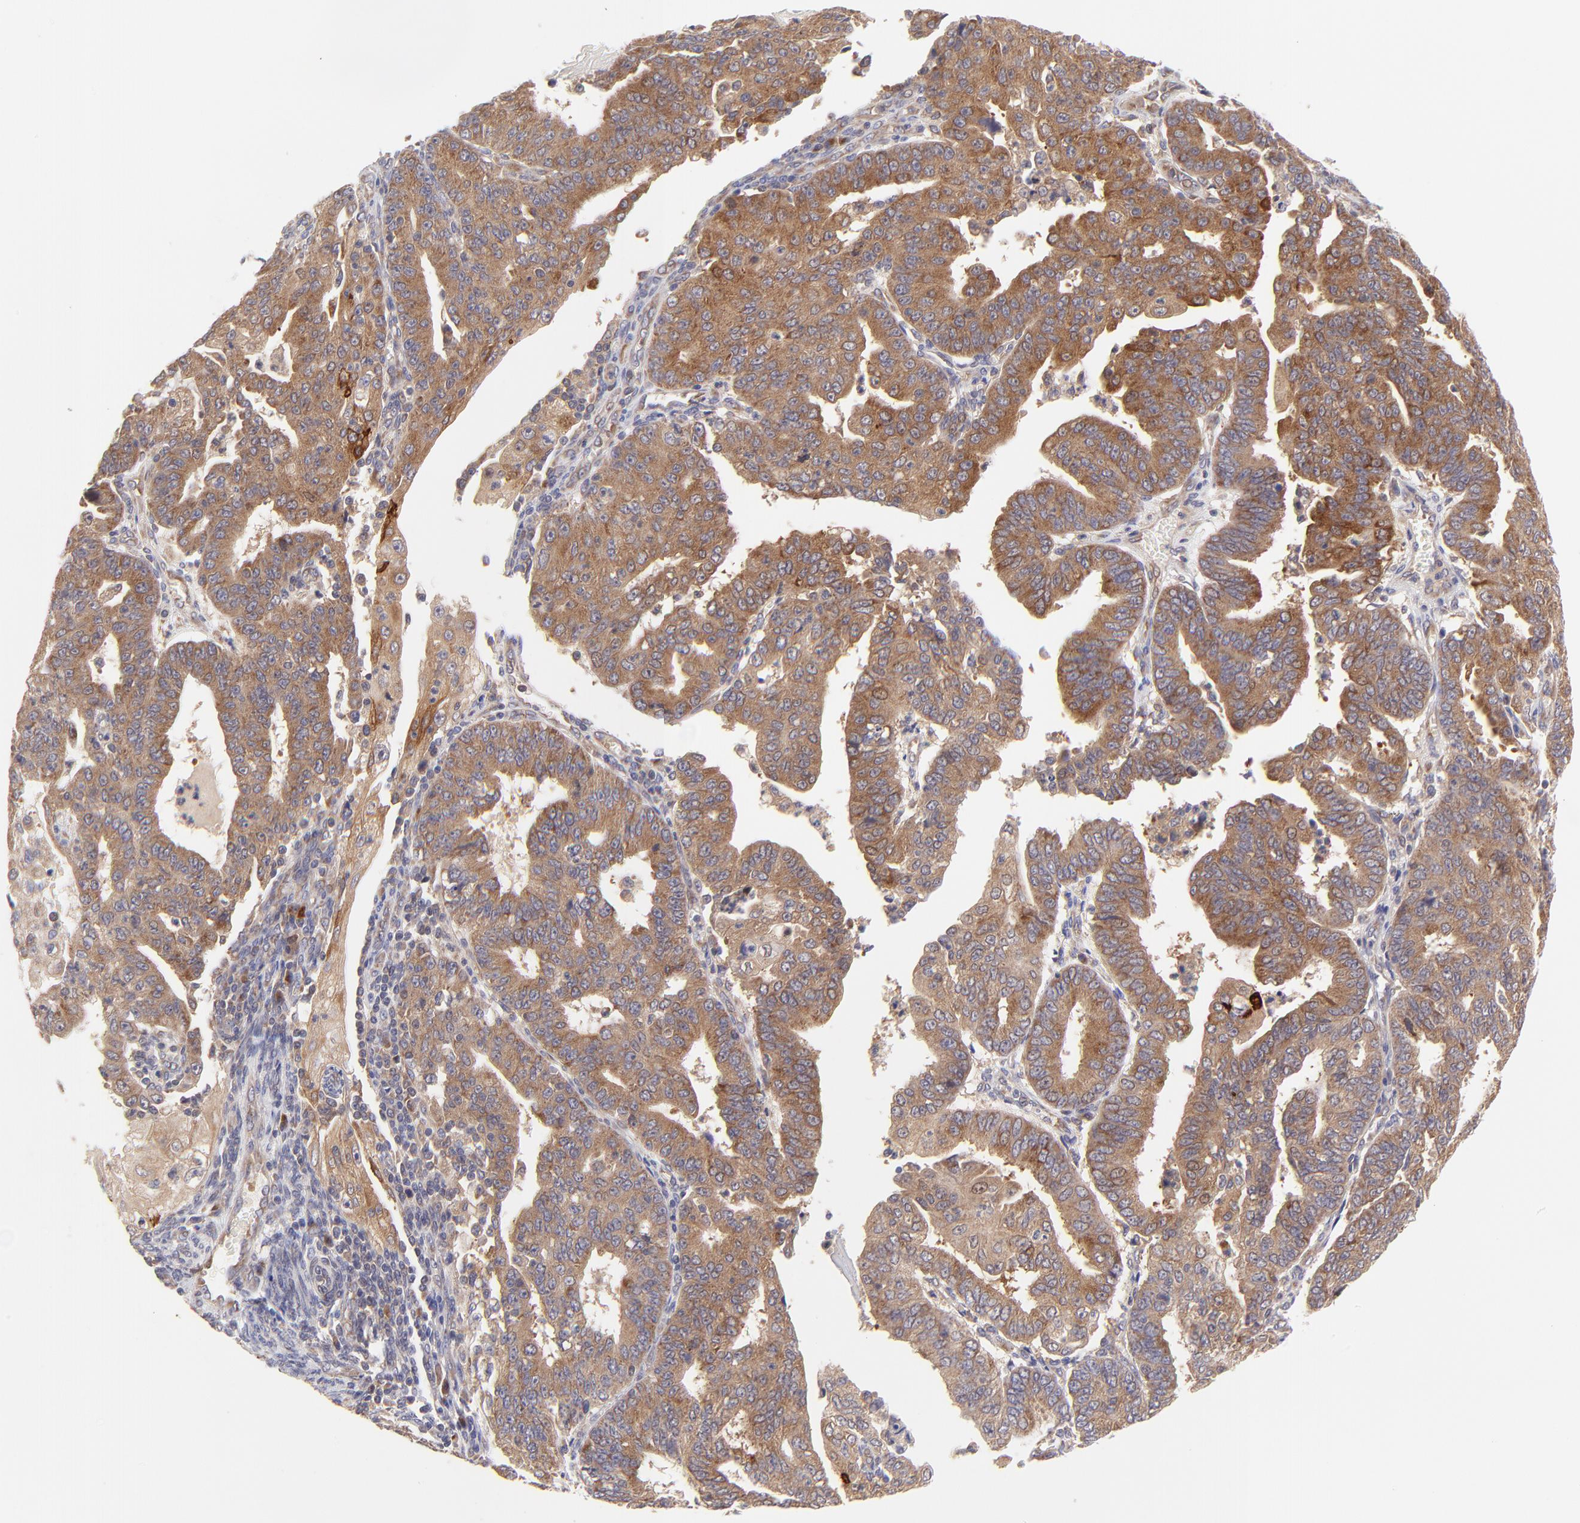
{"staining": {"intensity": "strong", "quantity": ">75%", "location": "cytoplasmic/membranous"}, "tissue": "endometrial cancer", "cell_type": "Tumor cells", "image_type": "cancer", "snomed": [{"axis": "morphology", "description": "Adenocarcinoma, NOS"}, {"axis": "topography", "description": "Endometrium"}], "caption": "Adenocarcinoma (endometrial) tissue shows strong cytoplasmic/membranous expression in about >75% of tumor cells, visualized by immunohistochemistry.", "gene": "TNRC6B", "patient": {"sex": "female", "age": 56}}